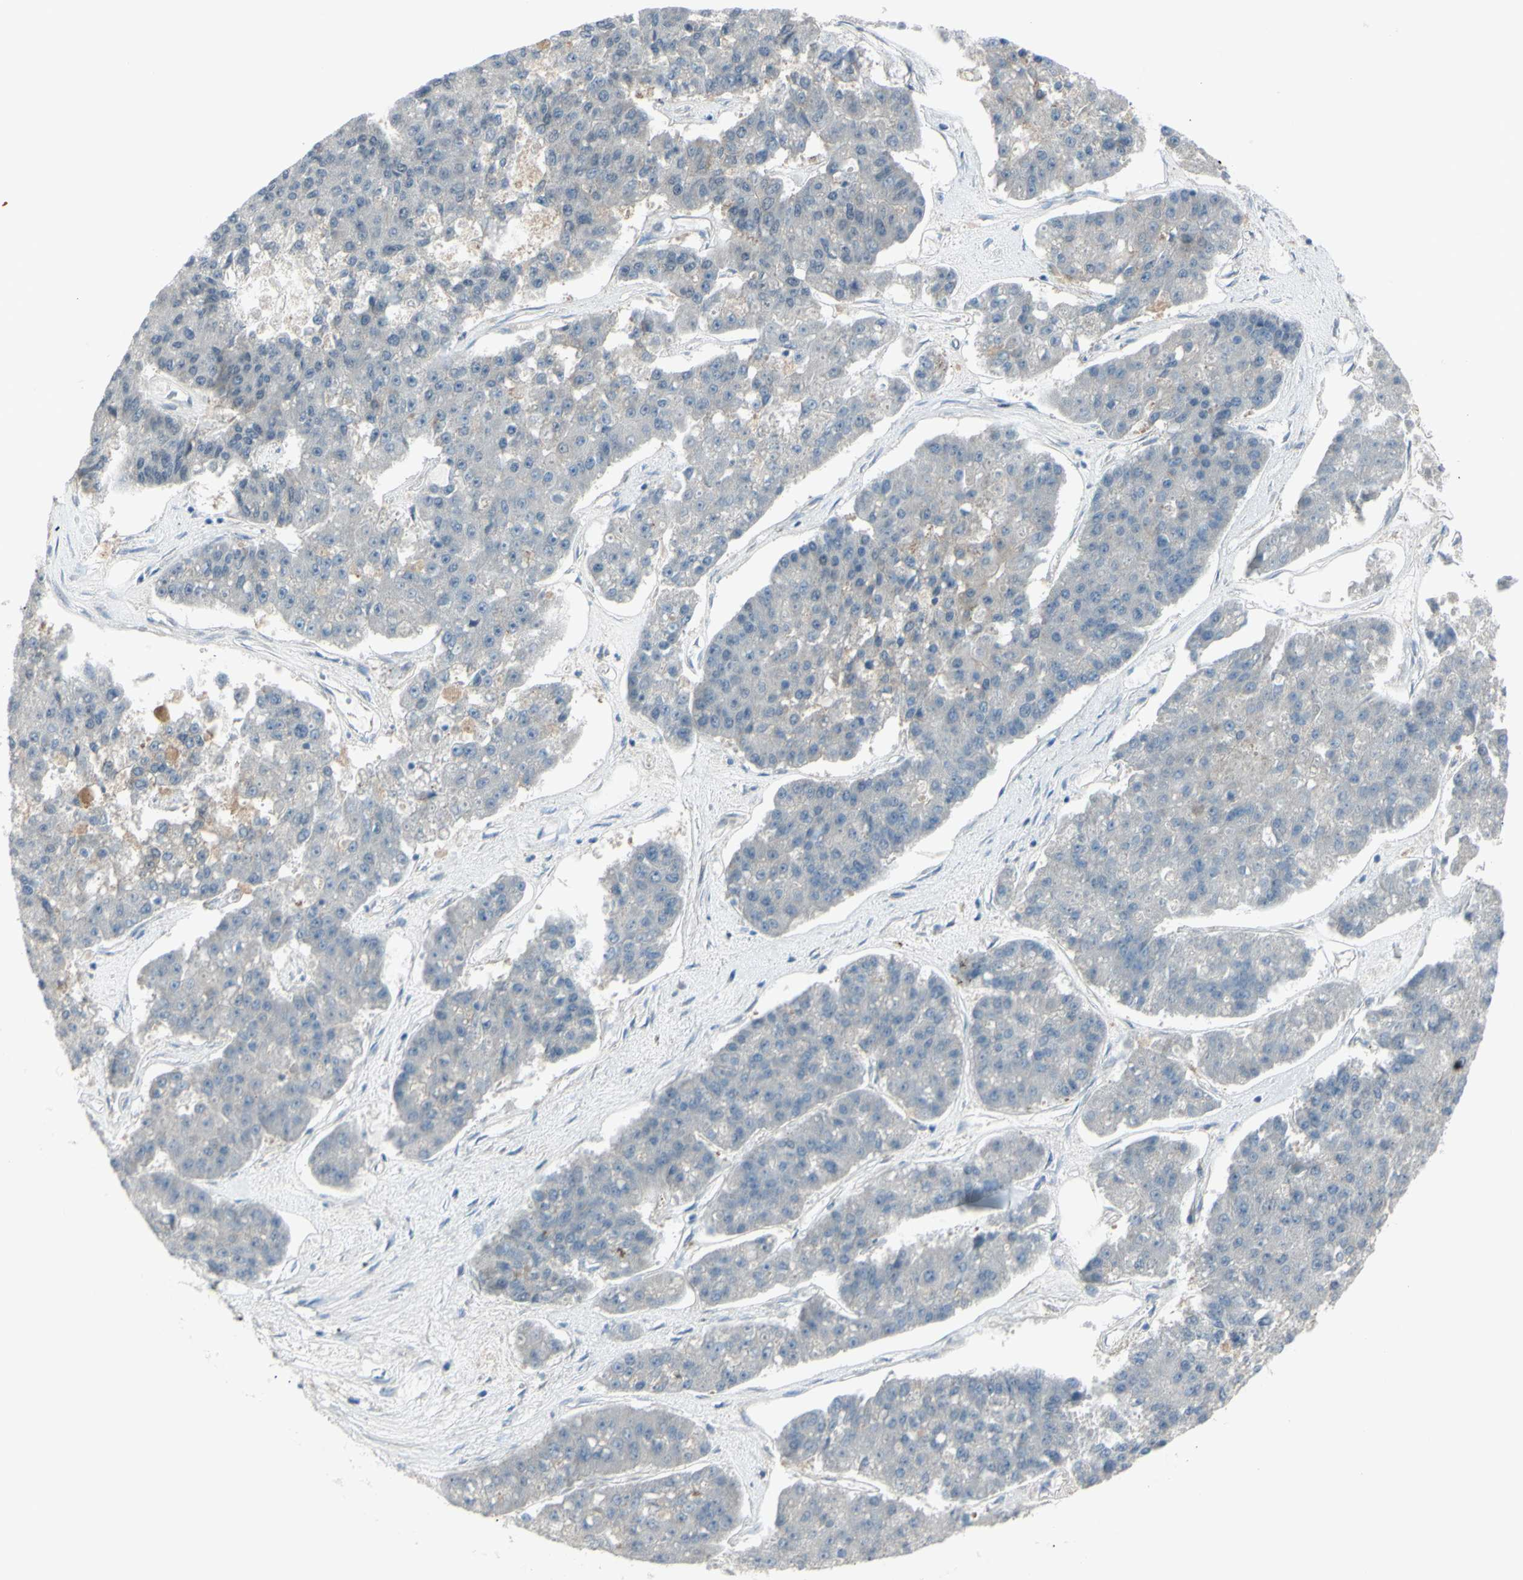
{"staining": {"intensity": "weak", "quantity": "<25%", "location": "cytoplasmic/membranous"}, "tissue": "pancreatic cancer", "cell_type": "Tumor cells", "image_type": "cancer", "snomed": [{"axis": "morphology", "description": "Adenocarcinoma, NOS"}, {"axis": "topography", "description": "Pancreas"}], "caption": "A micrograph of pancreatic cancer stained for a protein exhibits no brown staining in tumor cells.", "gene": "ETNK1", "patient": {"sex": "male", "age": 50}}